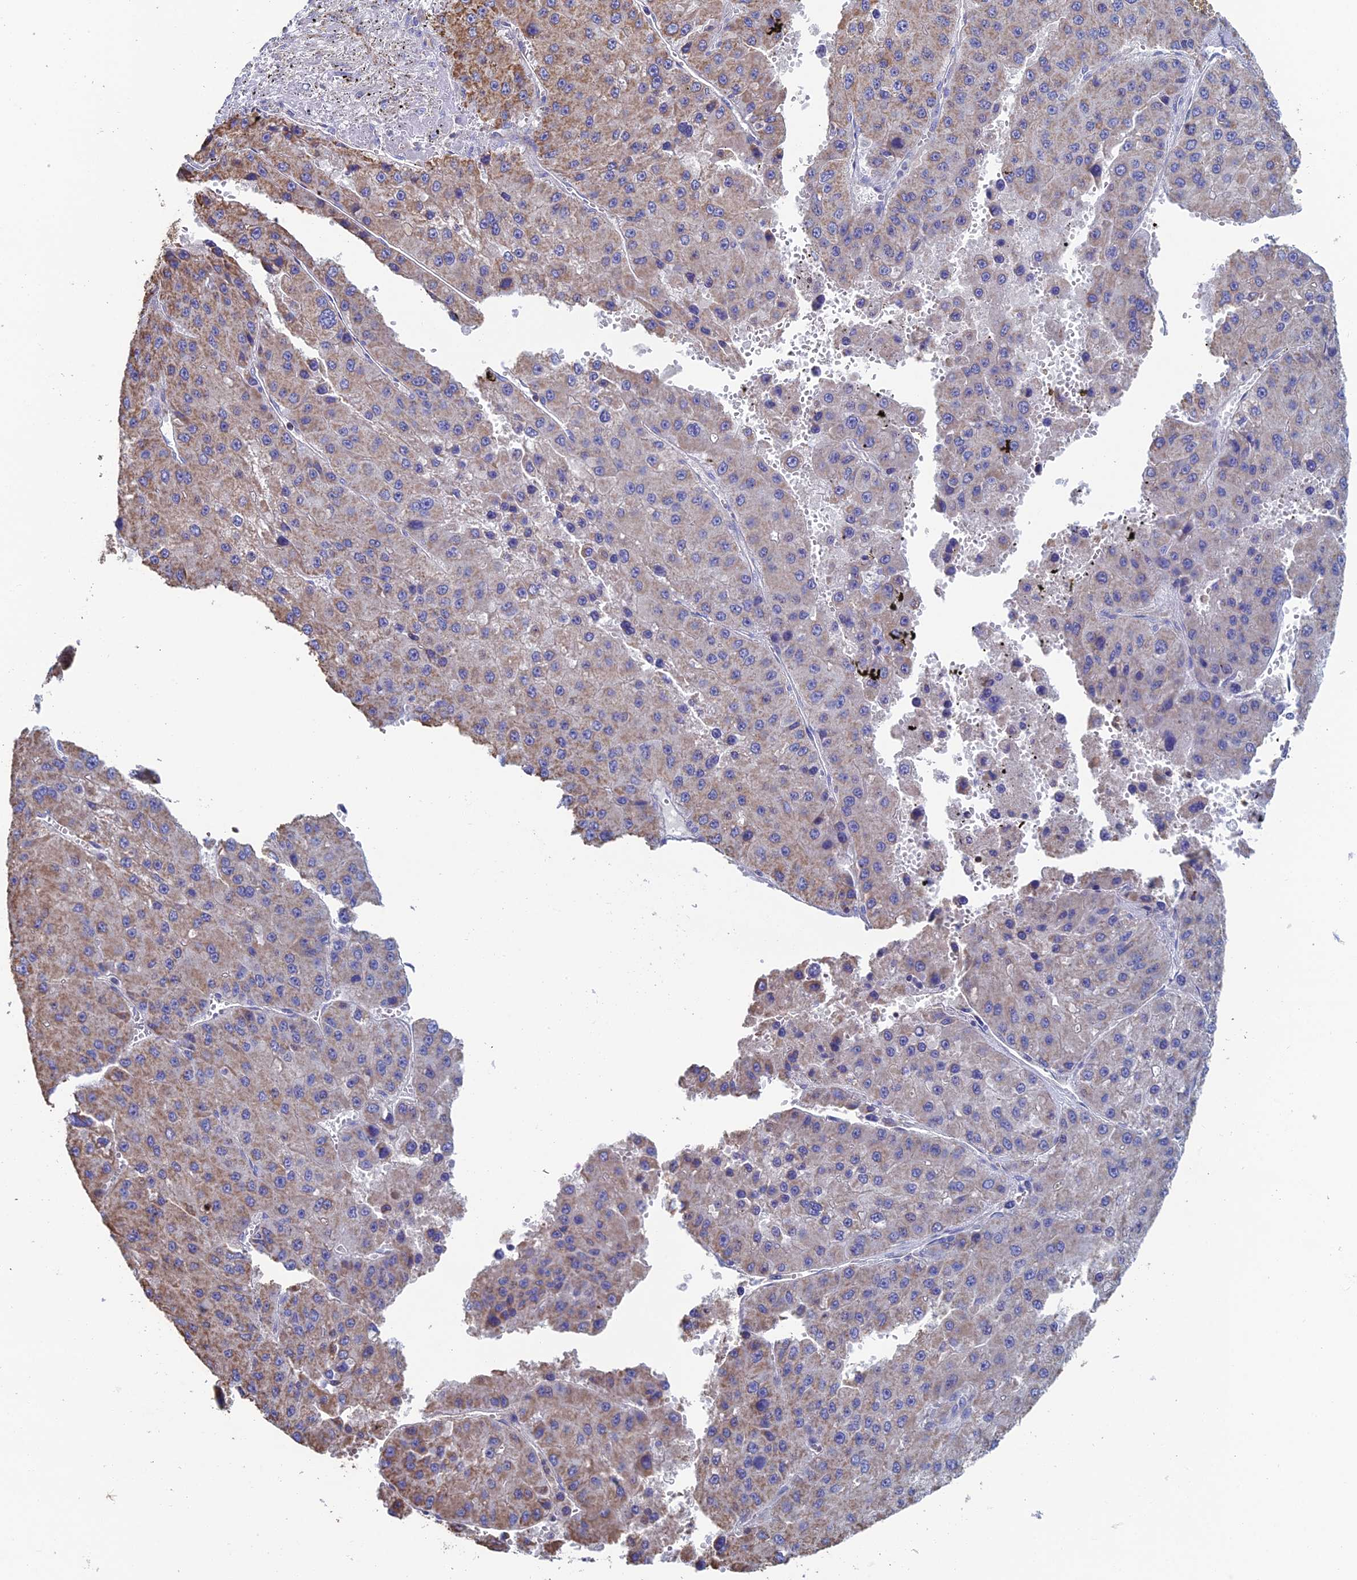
{"staining": {"intensity": "moderate", "quantity": "<25%", "location": "cytoplasmic/membranous"}, "tissue": "liver cancer", "cell_type": "Tumor cells", "image_type": "cancer", "snomed": [{"axis": "morphology", "description": "Carcinoma, Hepatocellular, NOS"}, {"axis": "topography", "description": "Liver"}], "caption": "Liver cancer tissue exhibits moderate cytoplasmic/membranous expression in approximately <25% of tumor cells, visualized by immunohistochemistry.", "gene": "SPOCK2", "patient": {"sex": "female", "age": 73}}